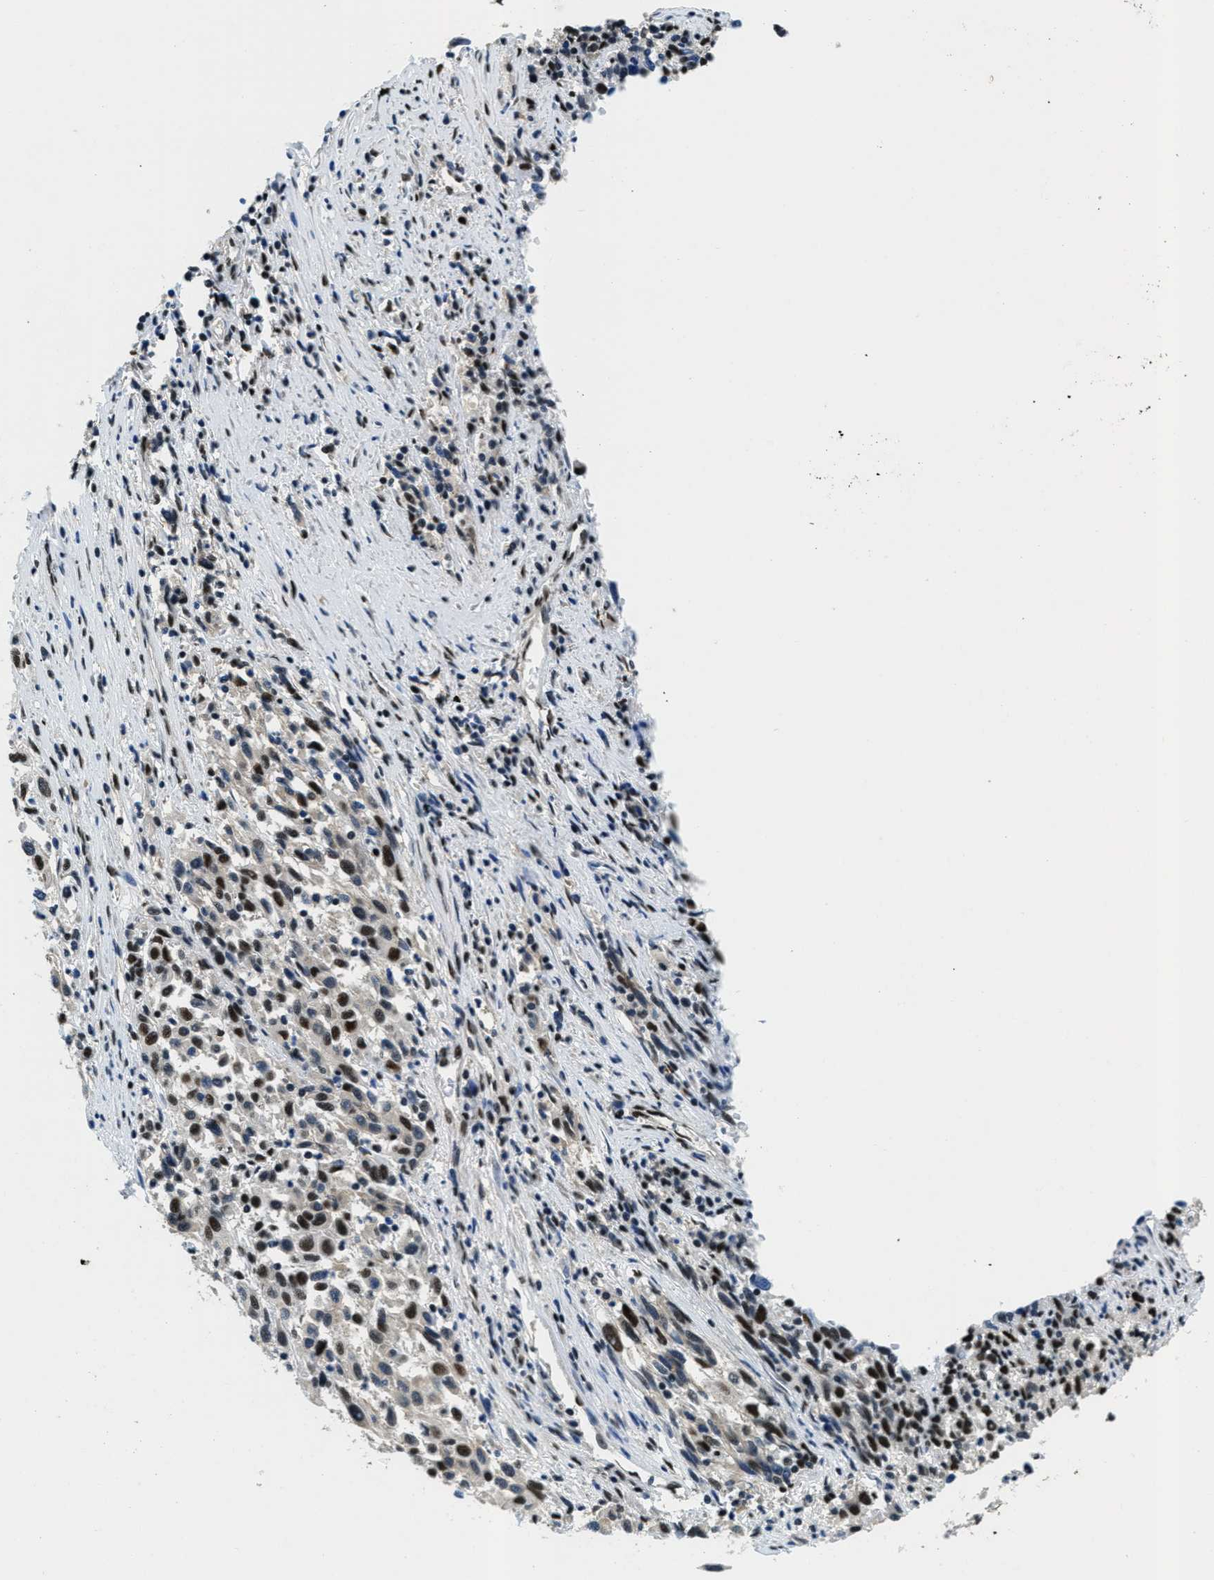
{"staining": {"intensity": "strong", "quantity": ">75%", "location": "nuclear"}, "tissue": "melanoma", "cell_type": "Tumor cells", "image_type": "cancer", "snomed": [{"axis": "morphology", "description": "Malignant melanoma, Metastatic site"}, {"axis": "topography", "description": "Lymph node"}], "caption": "There is high levels of strong nuclear staining in tumor cells of melanoma, as demonstrated by immunohistochemical staining (brown color).", "gene": "SSB", "patient": {"sex": "male", "age": 61}}